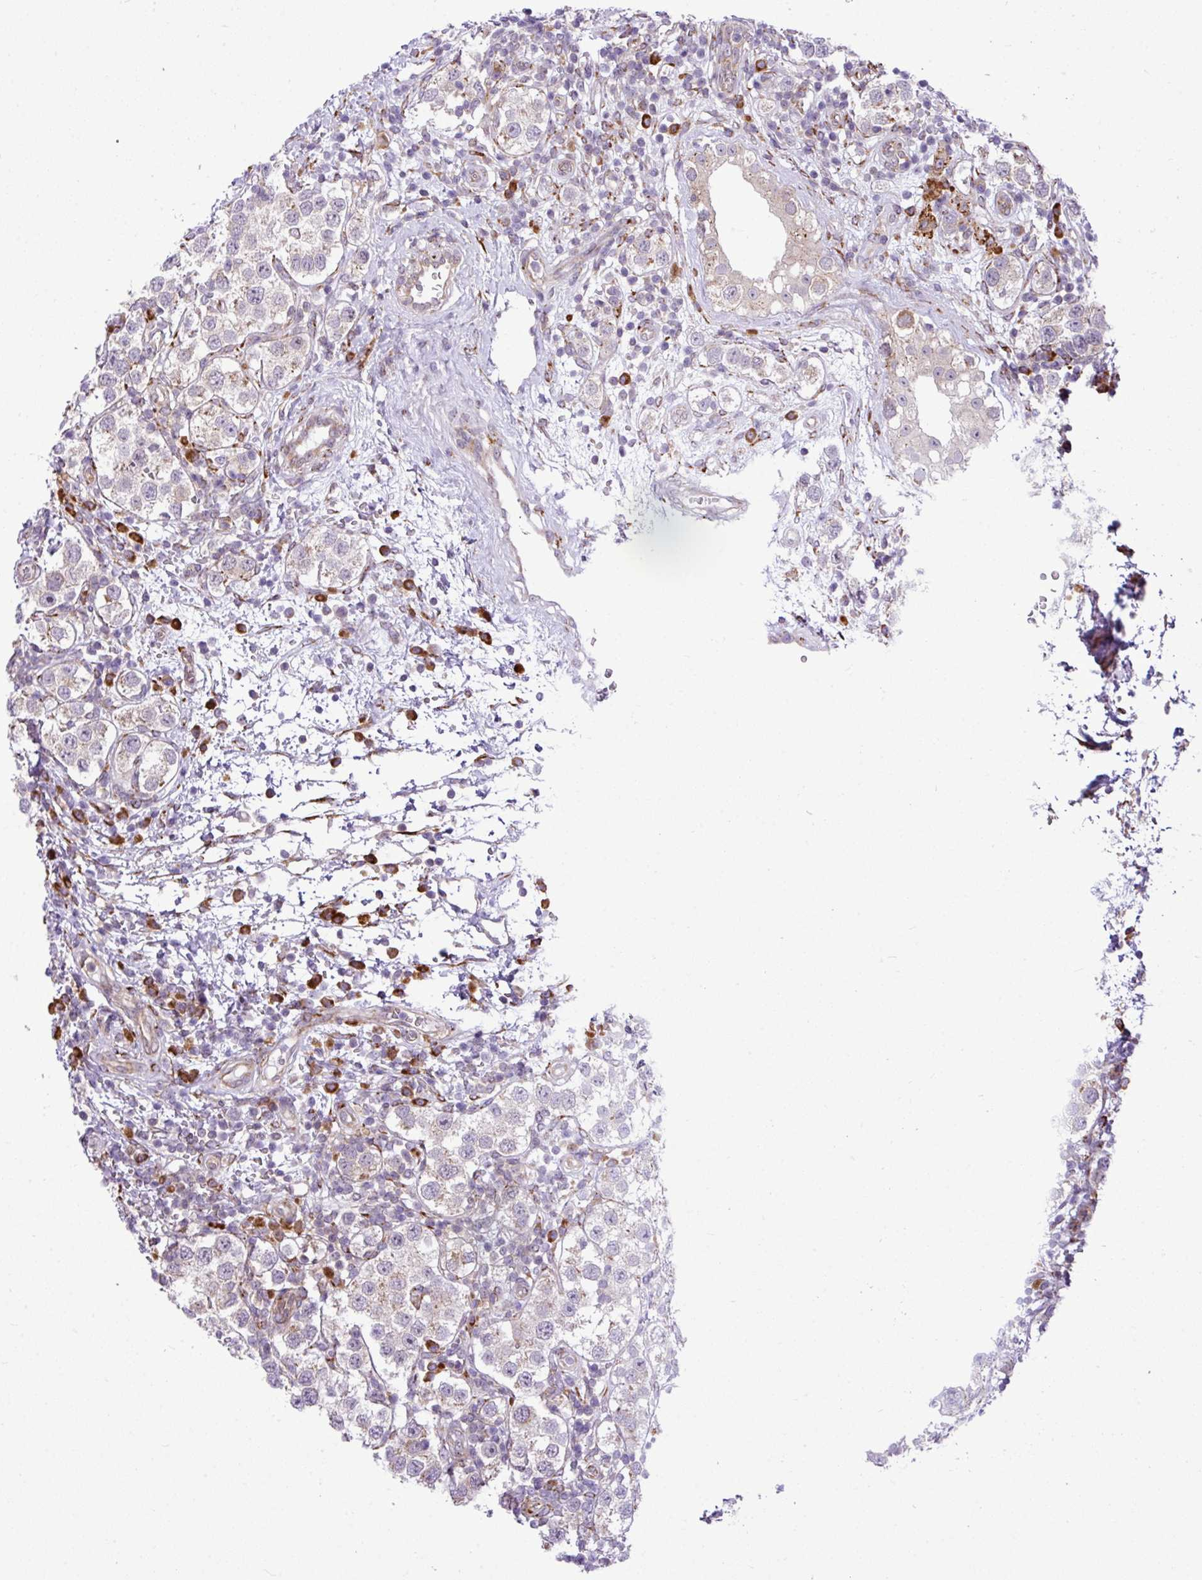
{"staining": {"intensity": "negative", "quantity": "none", "location": "none"}, "tissue": "testis cancer", "cell_type": "Tumor cells", "image_type": "cancer", "snomed": [{"axis": "morphology", "description": "Seminoma, NOS"}, {"axis": "topography", "description": "Testis"}], "caption": "Immunohistochemistry (IHC) photomicrograph of testis seminoma stained for a protein (brown), which shows no staining in tumor cells.", "gene": "CFAP97", "patient": {"sex": "male", "age": 37}}